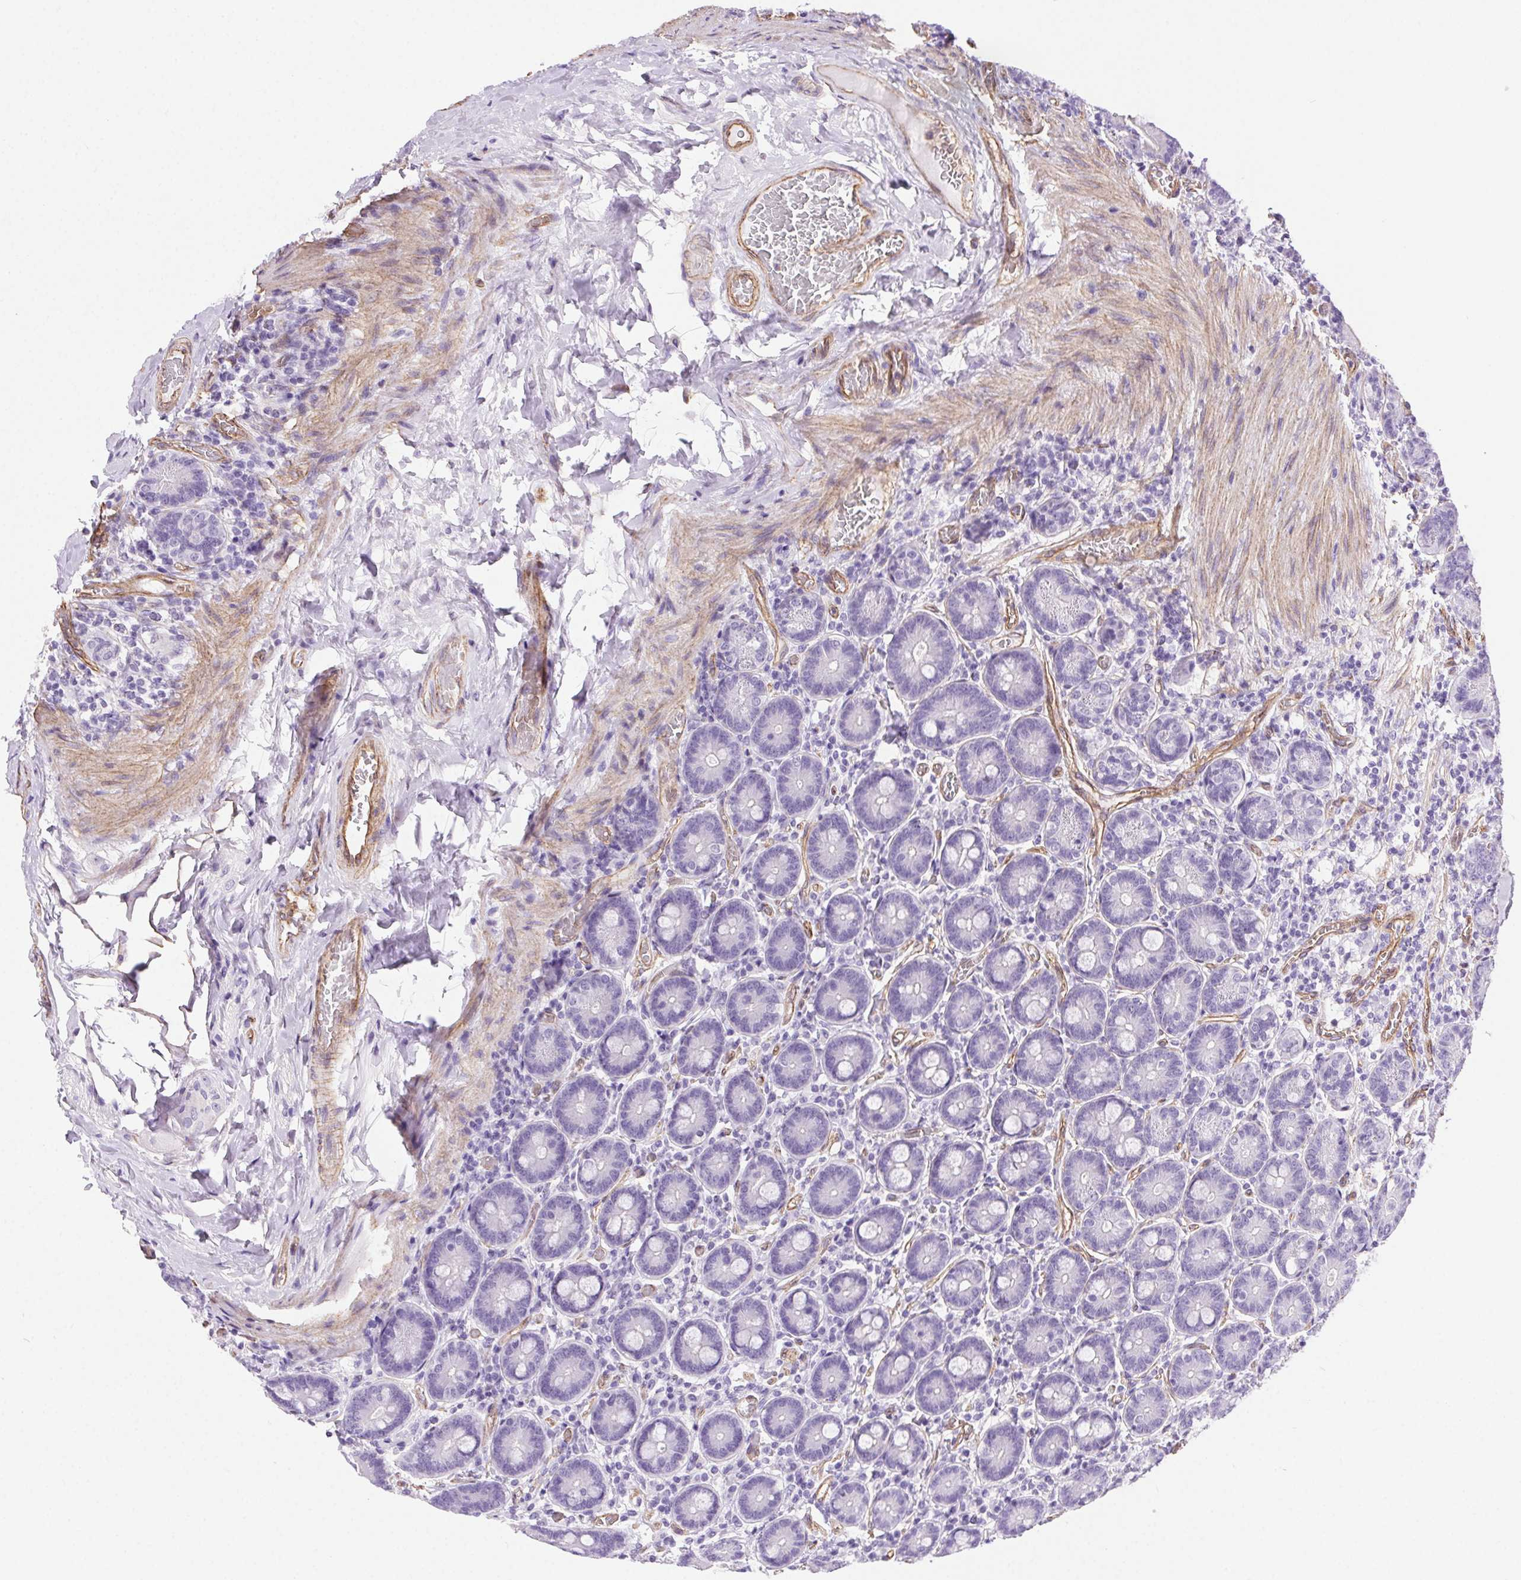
{"staining": {"intensity": "negative", "quantity": "none", "location": "none"}, "tissue": "duodenum", "cell_type": "Glandular cells", "image_type": "normal", "snomed": [{"axis": "morphology", "description": "Normal tissue, NOS"}, {"axis": "topography", "description": "Duodenum"}], "caption": "This is an IHC photomicrograph of benign human duodenum. There is no positivity in glandular cells.", "gene": "SHCBP1L", "patient": {"sex": "female", "age": 62}}